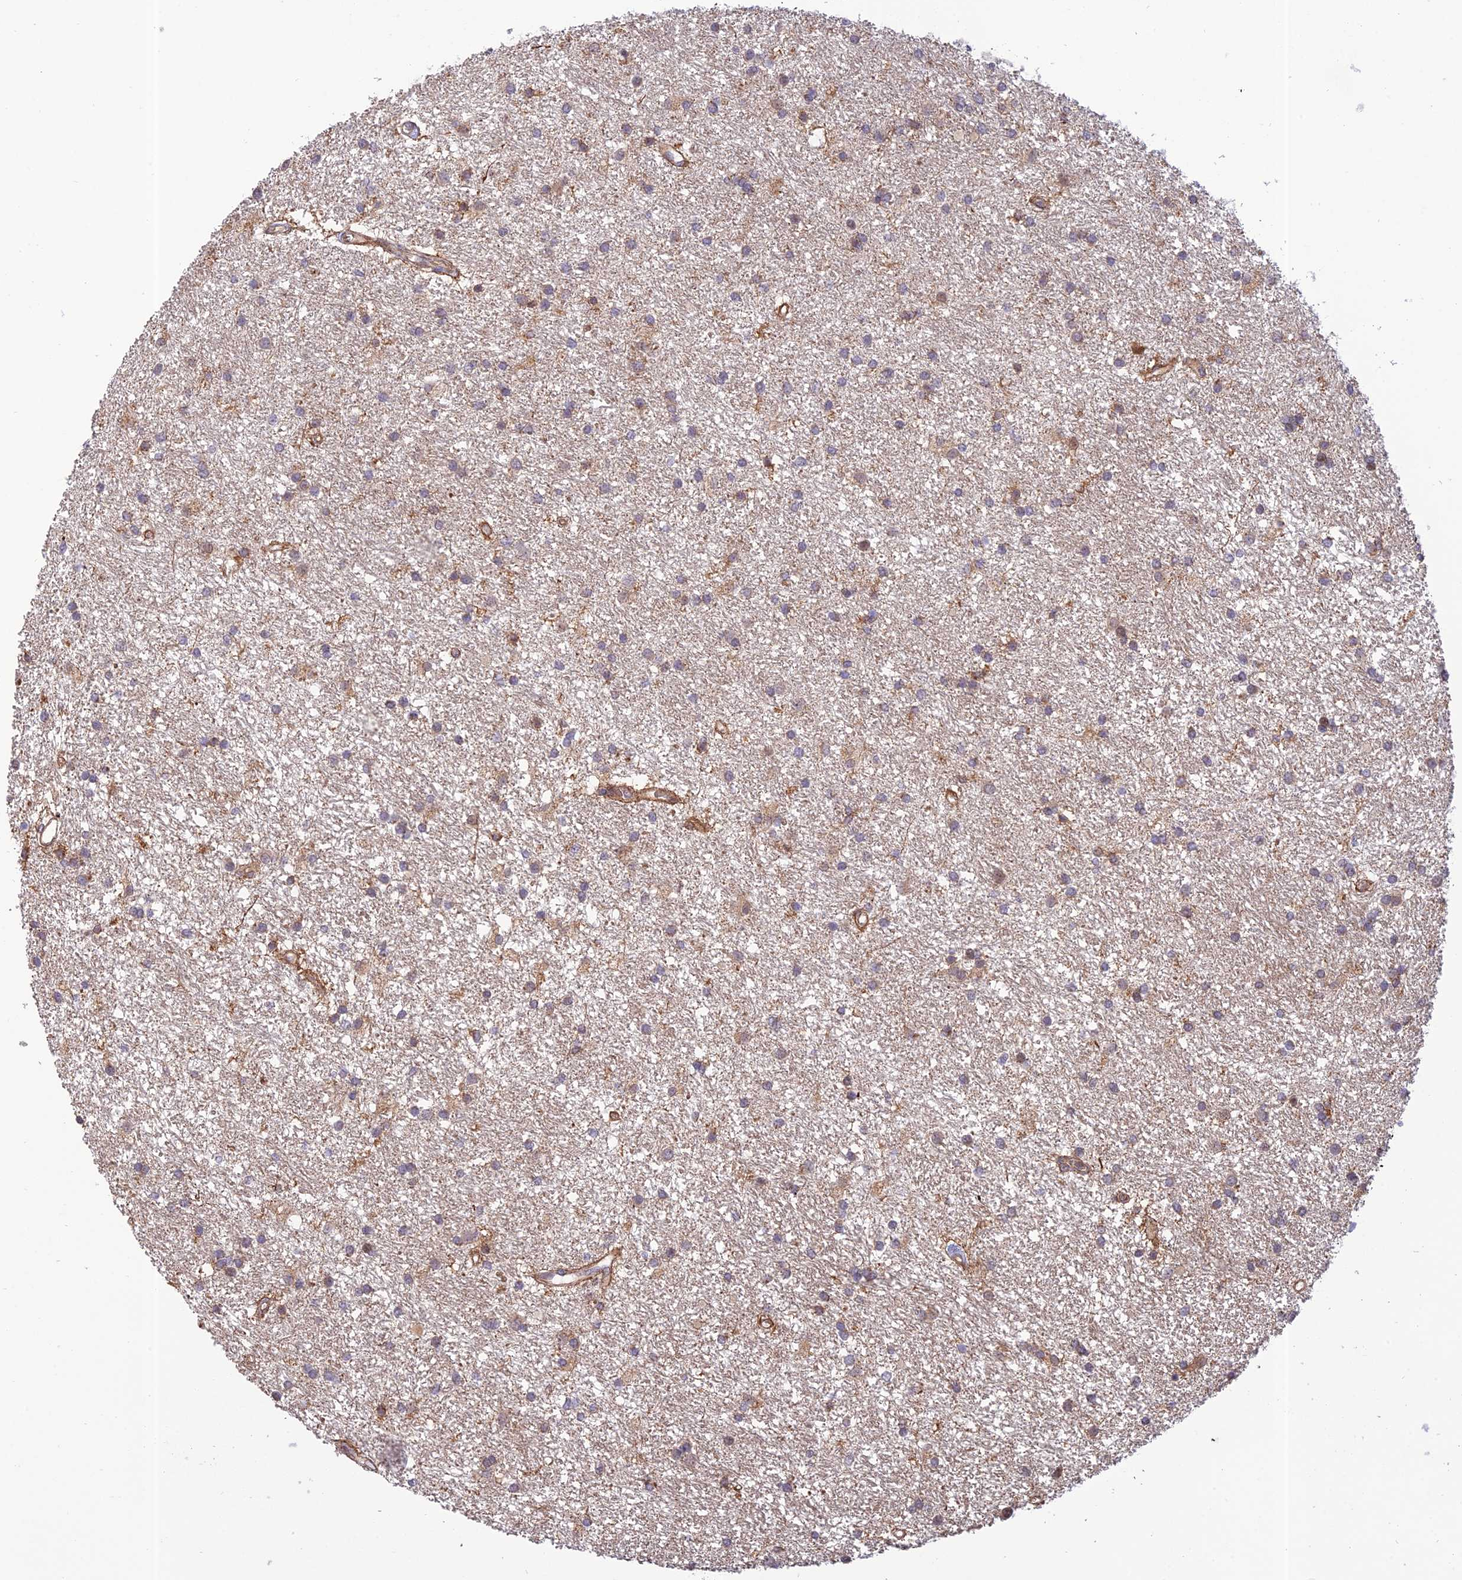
{"staining": {"intensity": "weak", "quantity": "<25%", "location": "cytoplasmic/membranous"}, "tissue": "glioma", "cell_type": "Tumor cells", "image_type": "cancer", "snomed": [{"axis": "morphology", "description": "Glioma, malignant, High grade"}, {"axis": "topography", "description": "Brain"}], "caption": "This image is of glioma stained with immunohistochemistry to label a protein in brown with the nuclei are counter-stained blue. There is no positivity in tumor cells.", "gene": "ZNF584", "patient": {"sex": "male", "age": 77}}